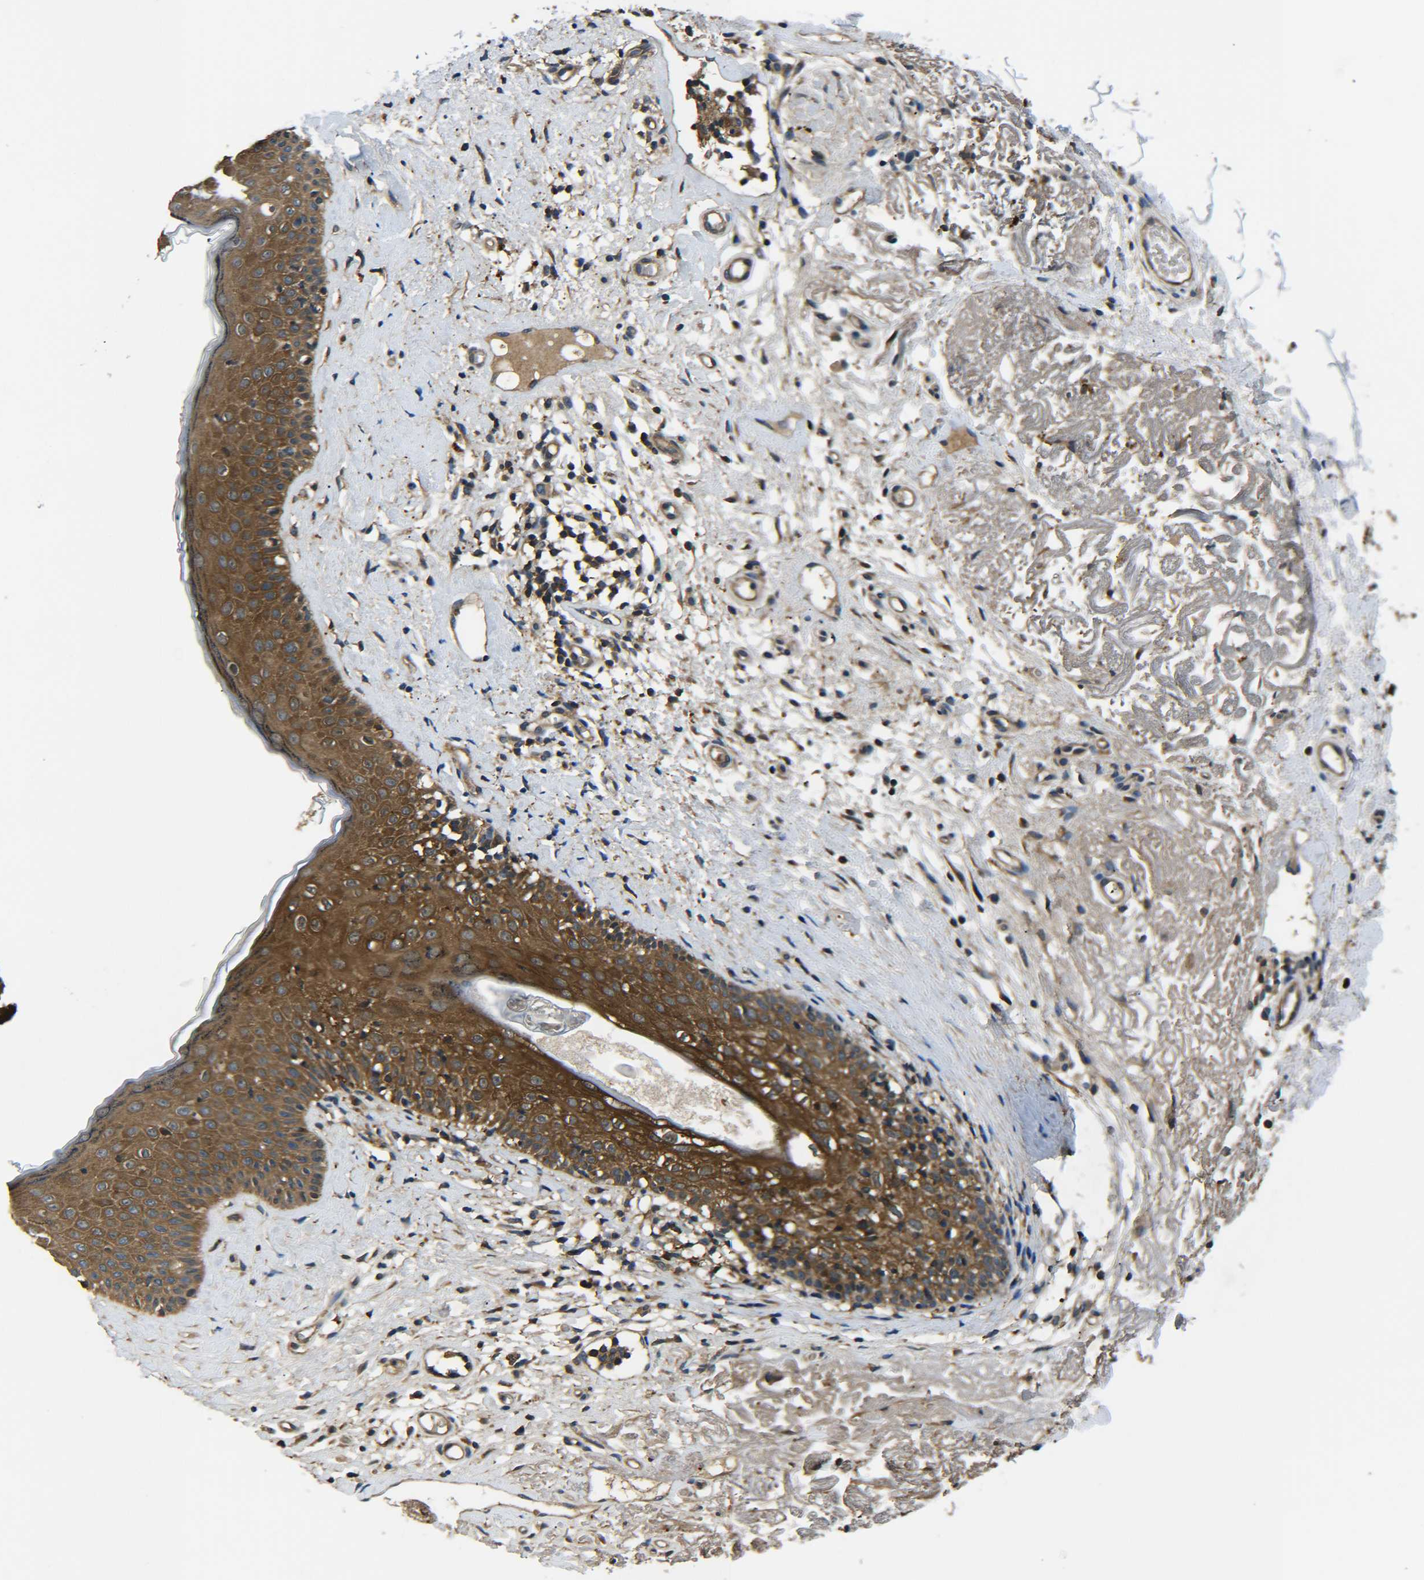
{"staining": {"intensity": "strong", "quantity": ">75%", "location": "cytoplasmic/membranous"}, "tissue": "skin cancer", "cell_type": "Tumor cells", "image_type": "cancer", "snomed": [{"axis": "morphology", "description": "Basal cell carcinoma"}, {"axis": "topography", "description": "Skin"}], "caption": "High-magnification brightfield microscopy of skin cancer stained with DAB (brown) and counterstained with hematoxylin (blue). tumor cells exhibit strong cytoplasmic/membranous expression is identified in approximately>75% of cells. (Stains: DAB (3,3'-diaminobenzidine) in brown, nuclei in blue, Microscopy: brightfield microscopy at high magnification).", "gene": "PREB", "patient": {"sex": "female", "age": 84}}